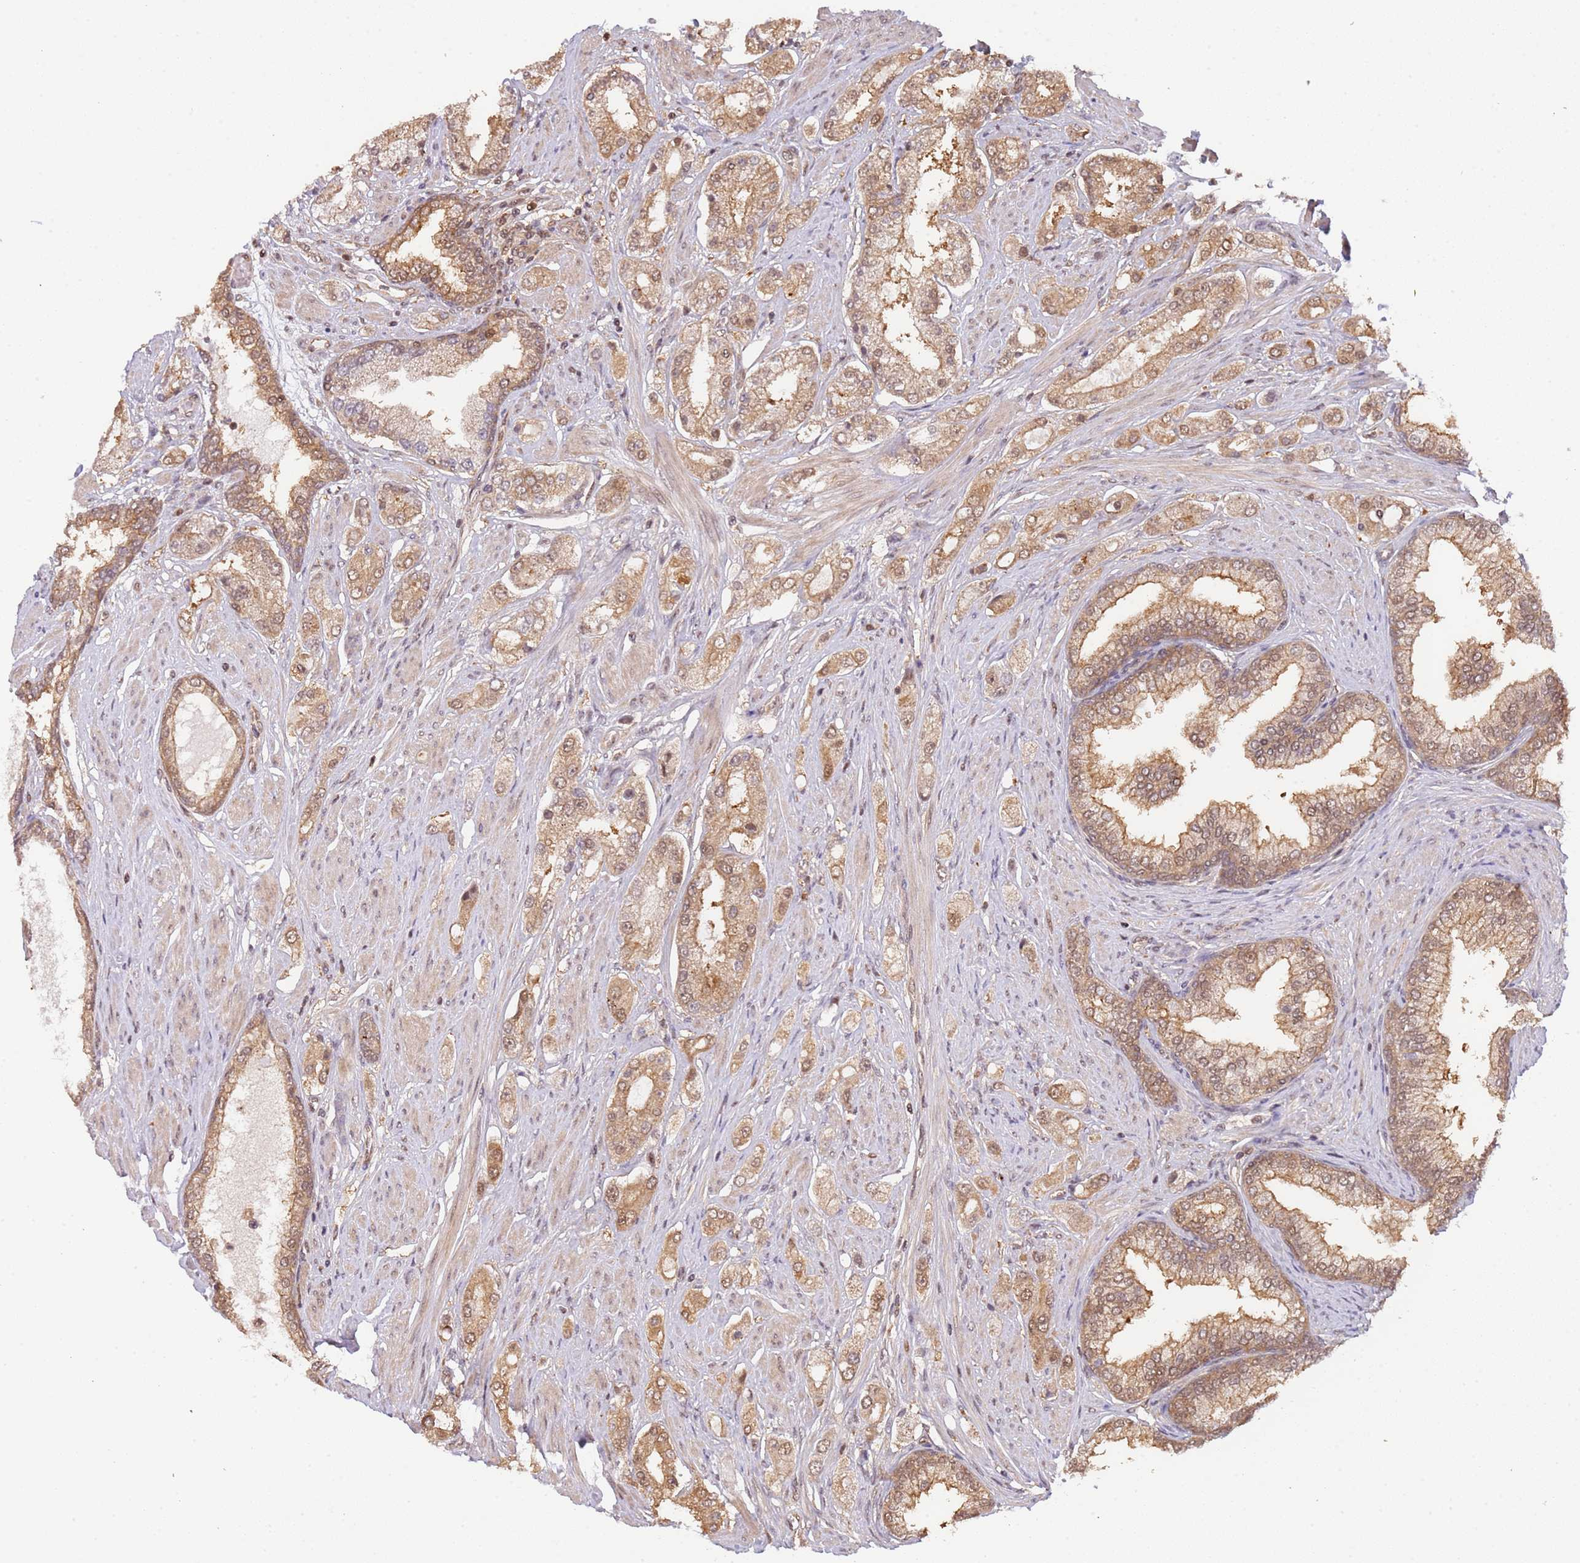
{"staining": {"intensity": "moderate", "quantity": ">75%", "location": "cytoplasmic/membranous,nuclear"}, "tissue": "prostate cancer", "cell_type": "Tumor cells", "image_type": "cancer", "snomed": [{"axis": "morphology", "description": "Adenocarcinoma, High grade"}, {"axis": "topography", "description": "Prostate"}], "caption": "A brown stain highlights moderate cytoplasmic/membranous and nuclear staining of a protein in prostate cancer (adenocarcinoma (high-grade)) tumor cells.", "gene": "PLSCR5", "patient": {"sex": "male", "age": 68}}